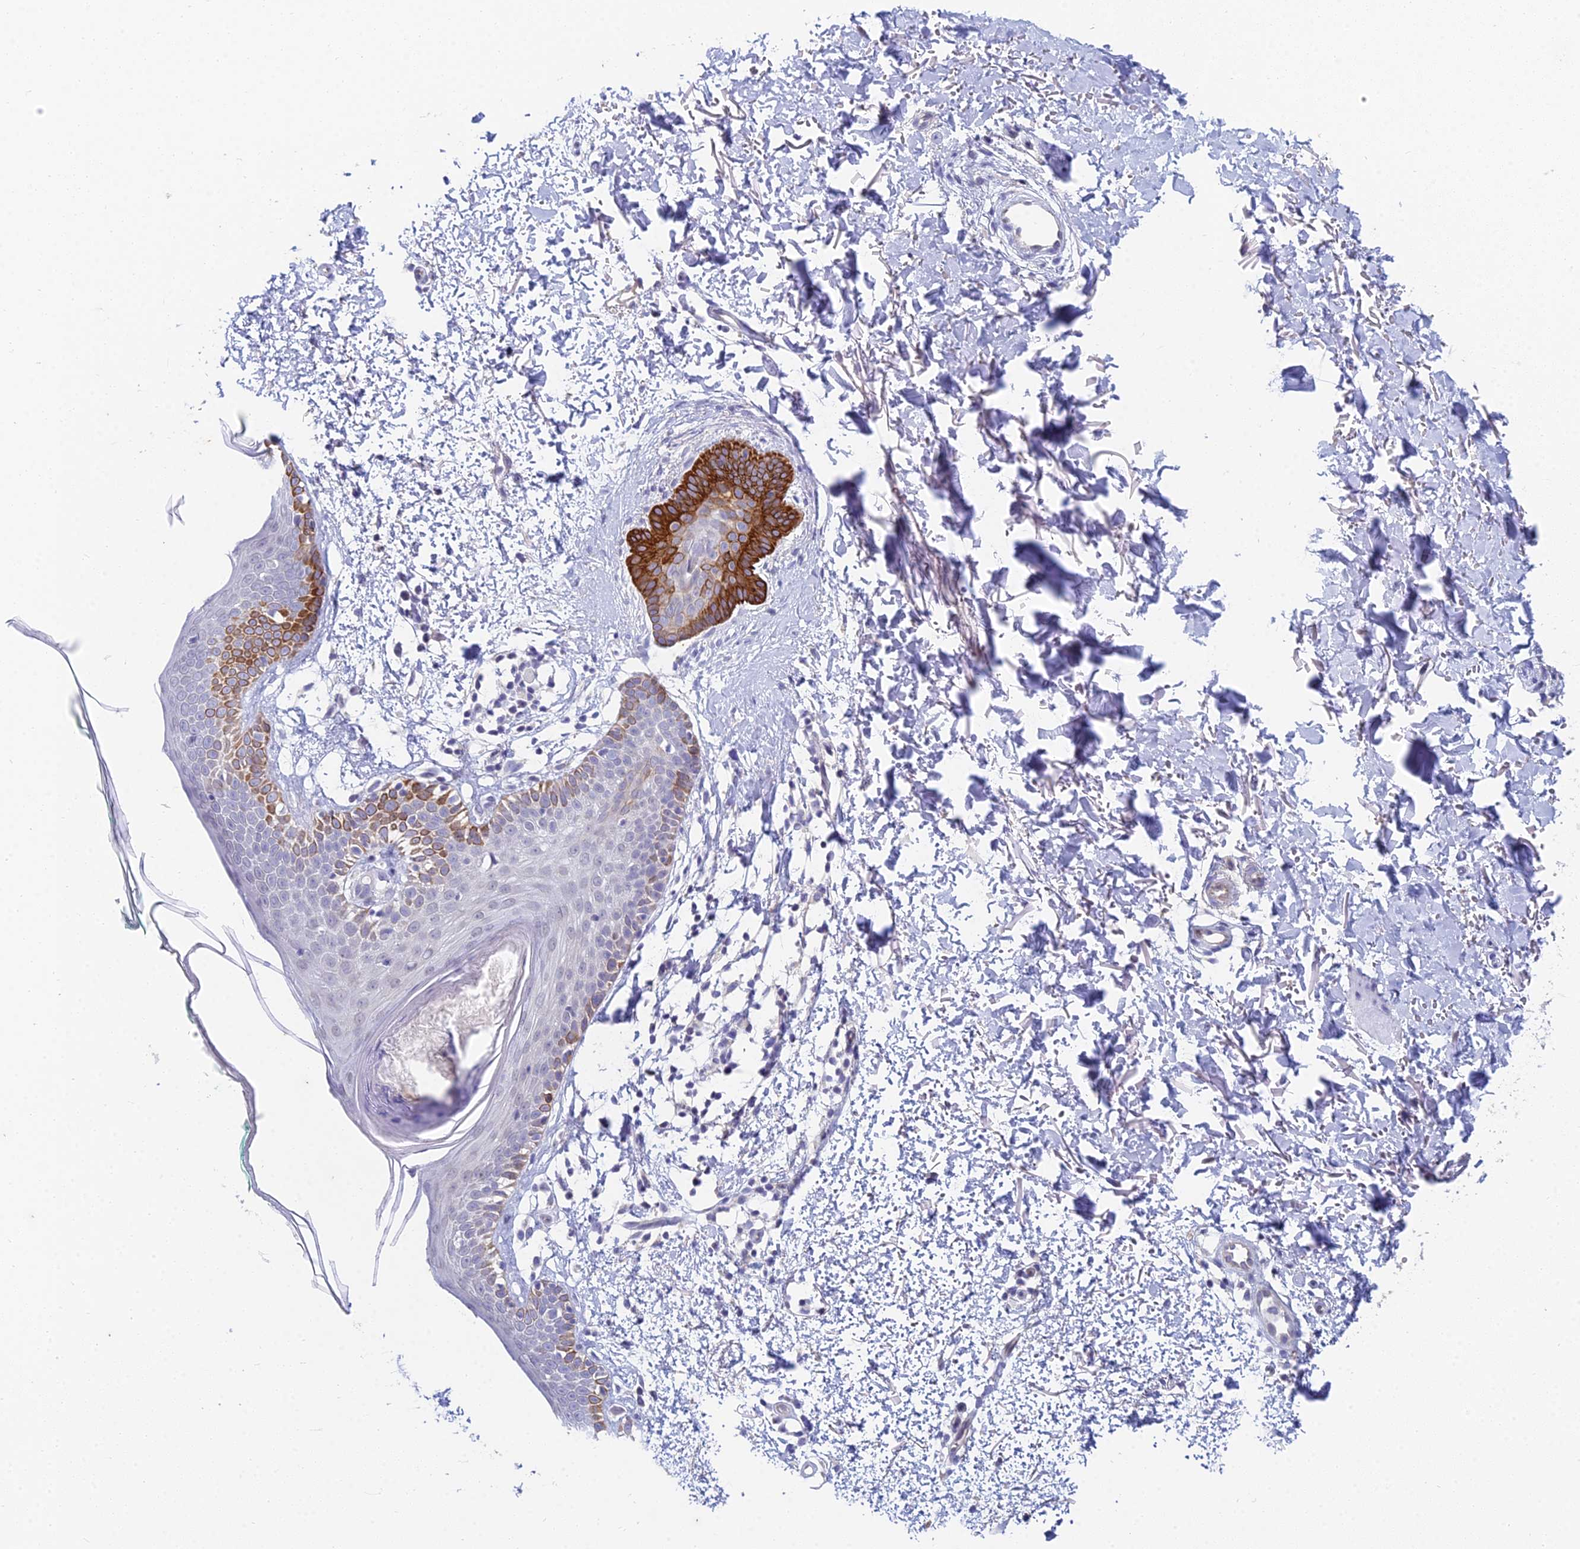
{"staining": {"intensity": "negative", "quantity": "none", "location": "none"}, "tissue": "skin", "cell_type": "Fibroblasts", "image_type": "normal", "snomed": [{"axis": "morphology", "description": "Normal tissue, NOS"}, {"axis": "topography", "description": "Skin"}], "caption": "A high-resolution histopathology image shows immunohistochemistry staining of unremarkable skin, which reveals no significant staining in fibroblasts.", "gene": "EEF2KMT", "patient": {"sex": "male", "age": 66}}